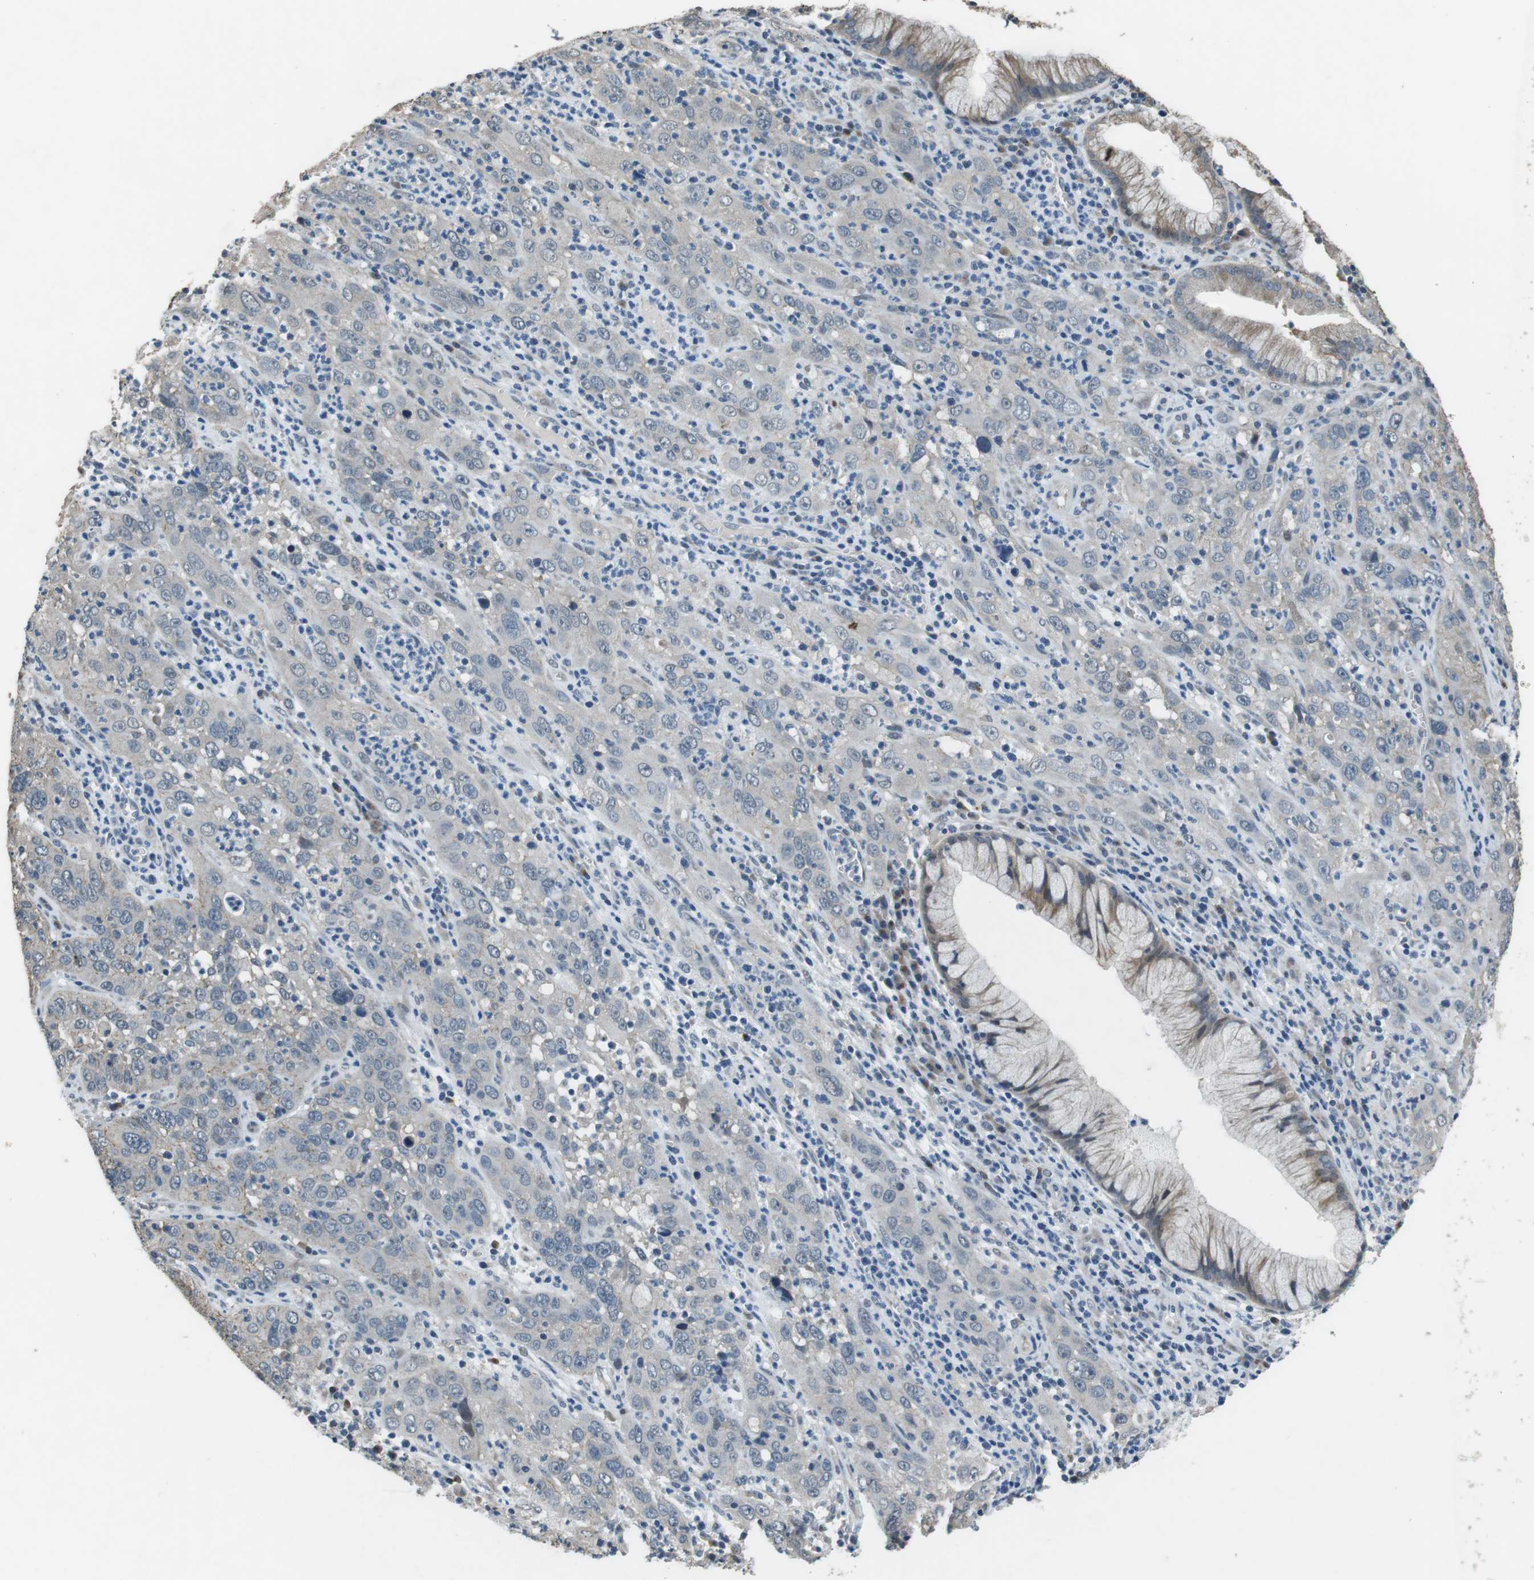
{"staining": {"intensity": "weak", "quantity": "<25%", "location": "cytoplasmic/membranous"}, "tissue": "cervical cancer", "cell_type": "Tumor cells", "image_type": "cancer", "snomed": [{"axis": "morphology", "description": "Squamous cell carcinoma, NOS"}, {"axis": "topography", "description": "Cervix"}], "caption": "Immunohistochemistry of human cervical cancer (squamous cell carcinoma) exhibits no positivity in tumor cells.", "gene": "CLDN7", "patient": {"sex": "female", "age": 32}}